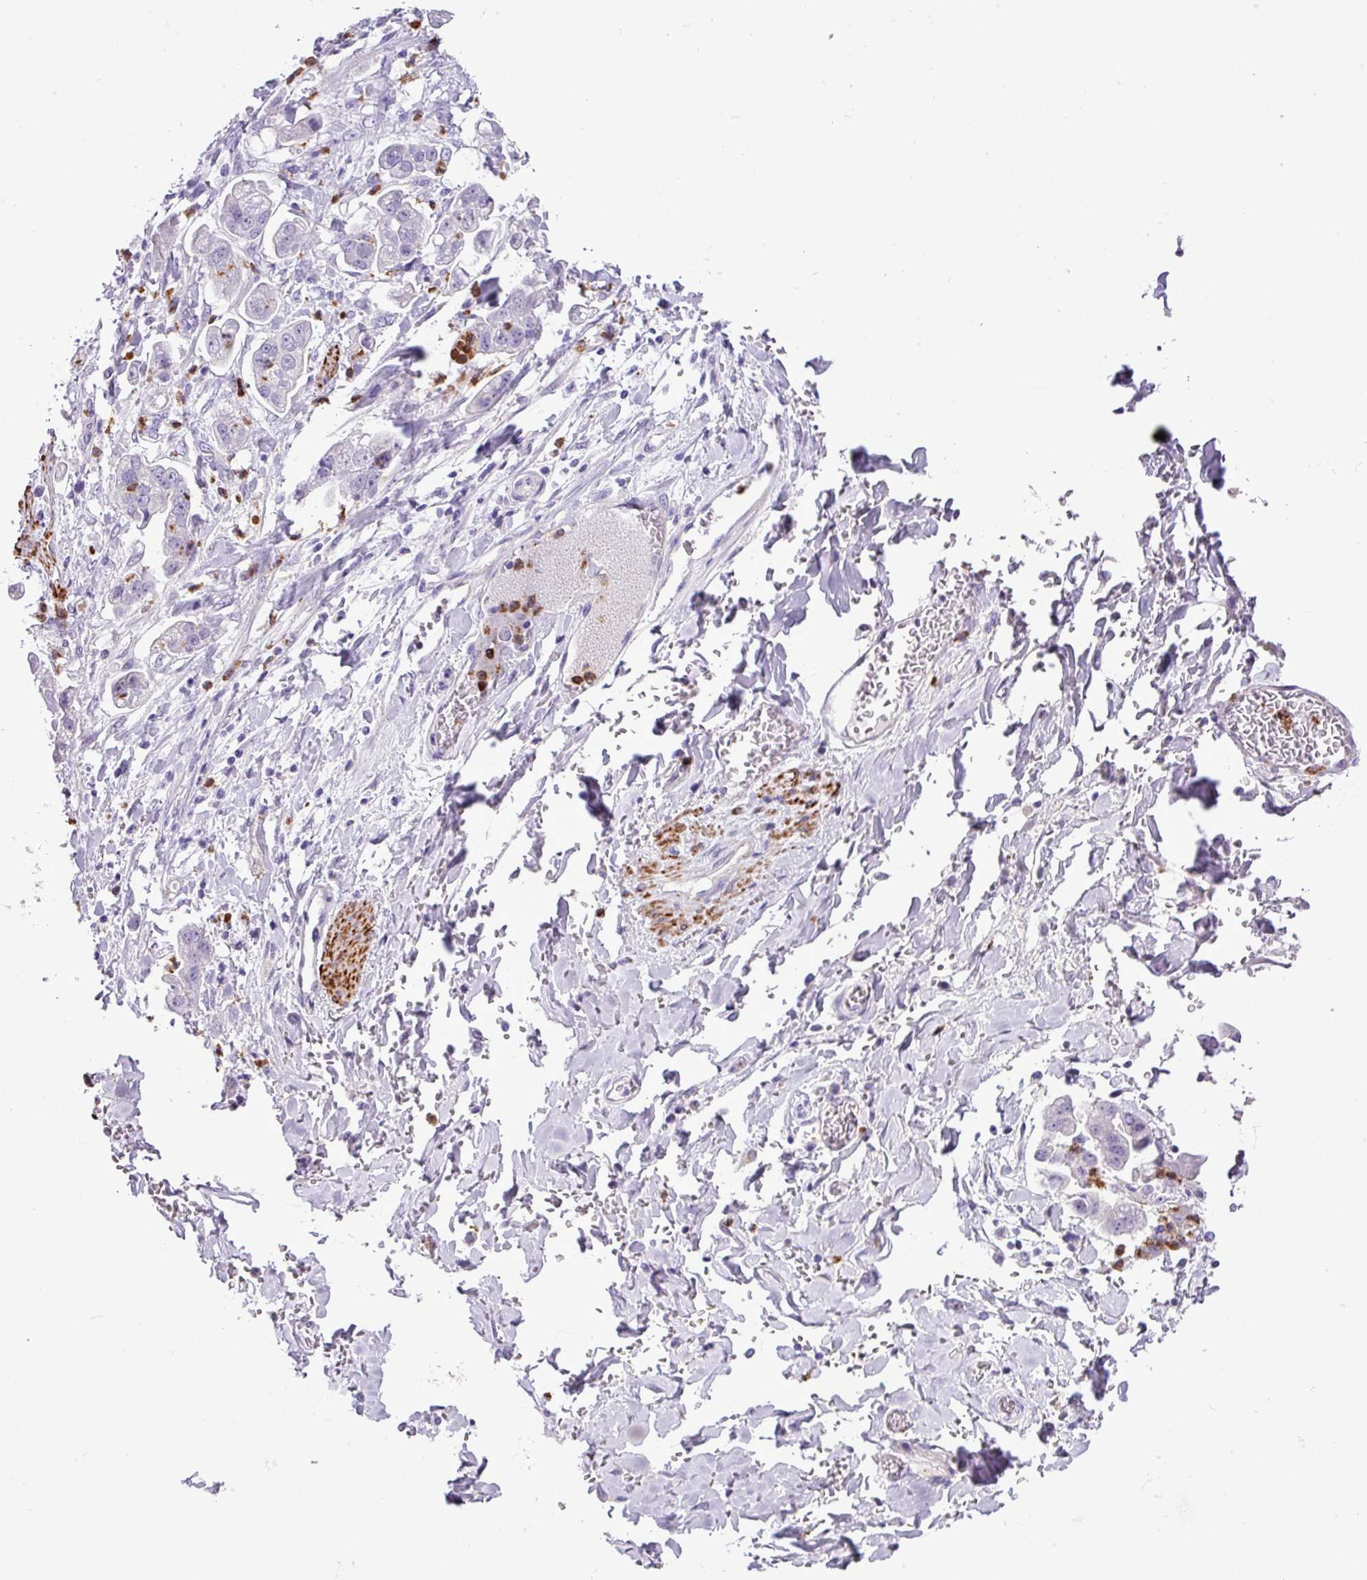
{"staining": {"intensity": "negative", "quantity": "none", "location": "none"}, "tissue": "stomach cancer", "cell_type": "Tumor cells", "image_type": "cancer", "snomed": [{"axis": "morphology", "description": "Adenocarcinoma, NOS"}, {"axis": "topography", "description": "Stomach"}], "caption": "DAB immunohistochemical staining of adenocarcinoma (stomach) shows no significant expression in tumor cells.", "gene": "ZSCAN5A", "patient": {"sex": "male", "age": 62}}